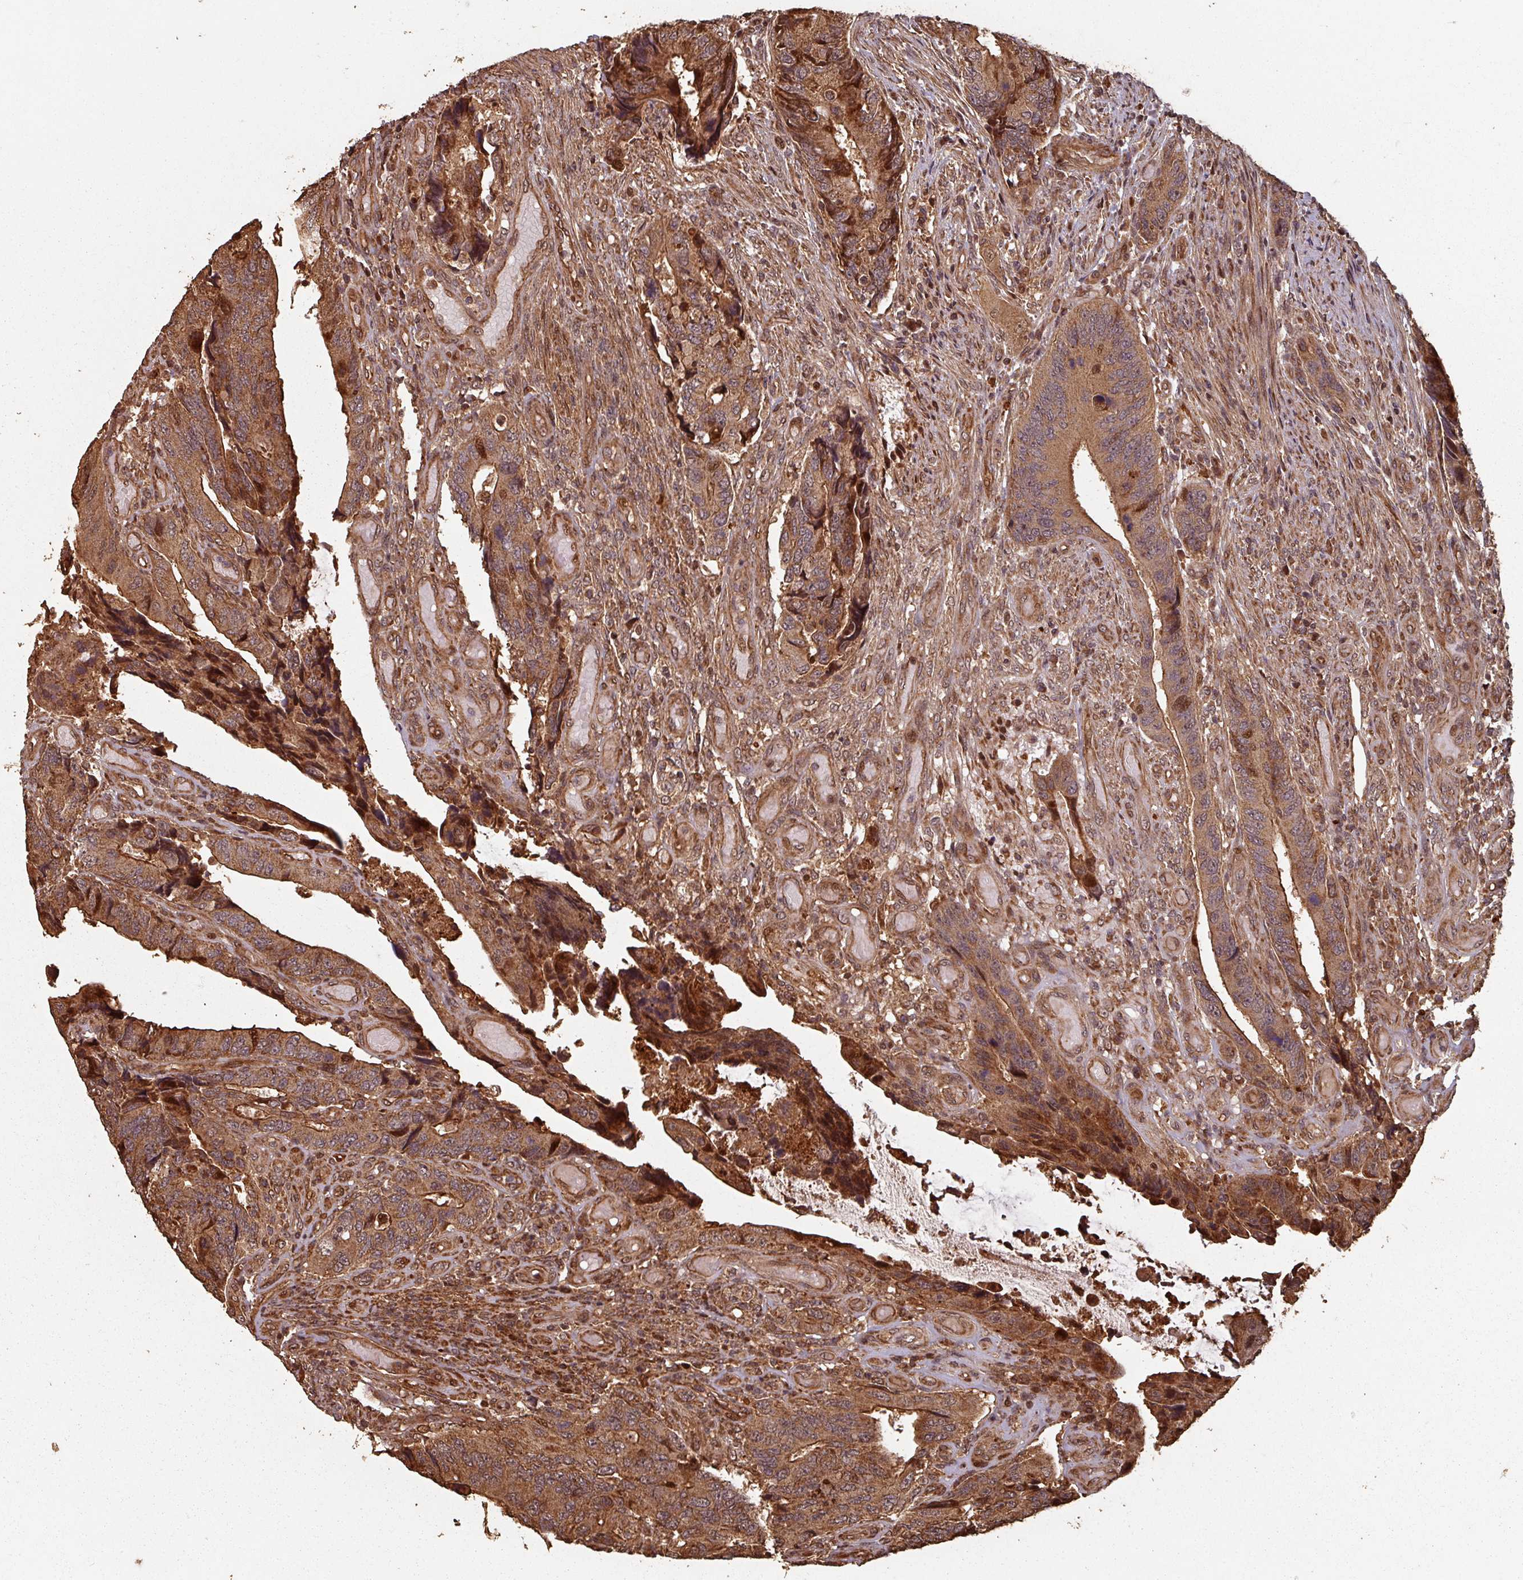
{"staining": {"intensity": "strong", "quantity": ">75%", "location": "cytoplasmic/membranous,nuclear"}, "tissue": "colorectal cancer", "cell_type": "Tumor cells", "image_type": "cancer", "snomed": [{"axis": "morphology", "description": "Adenocarcinoma, NOS"}, {"axis": "topography", "description": "Colon"}], "caption": "Human adenocarcinoma (colorectal) stained with a brown dye displays strong cytoplasmic/membranous and nuclear positive positivity in approximately >75% of tumor cells.", "gene": "EID1", "patient": {"sex": "male", "age": 87}}